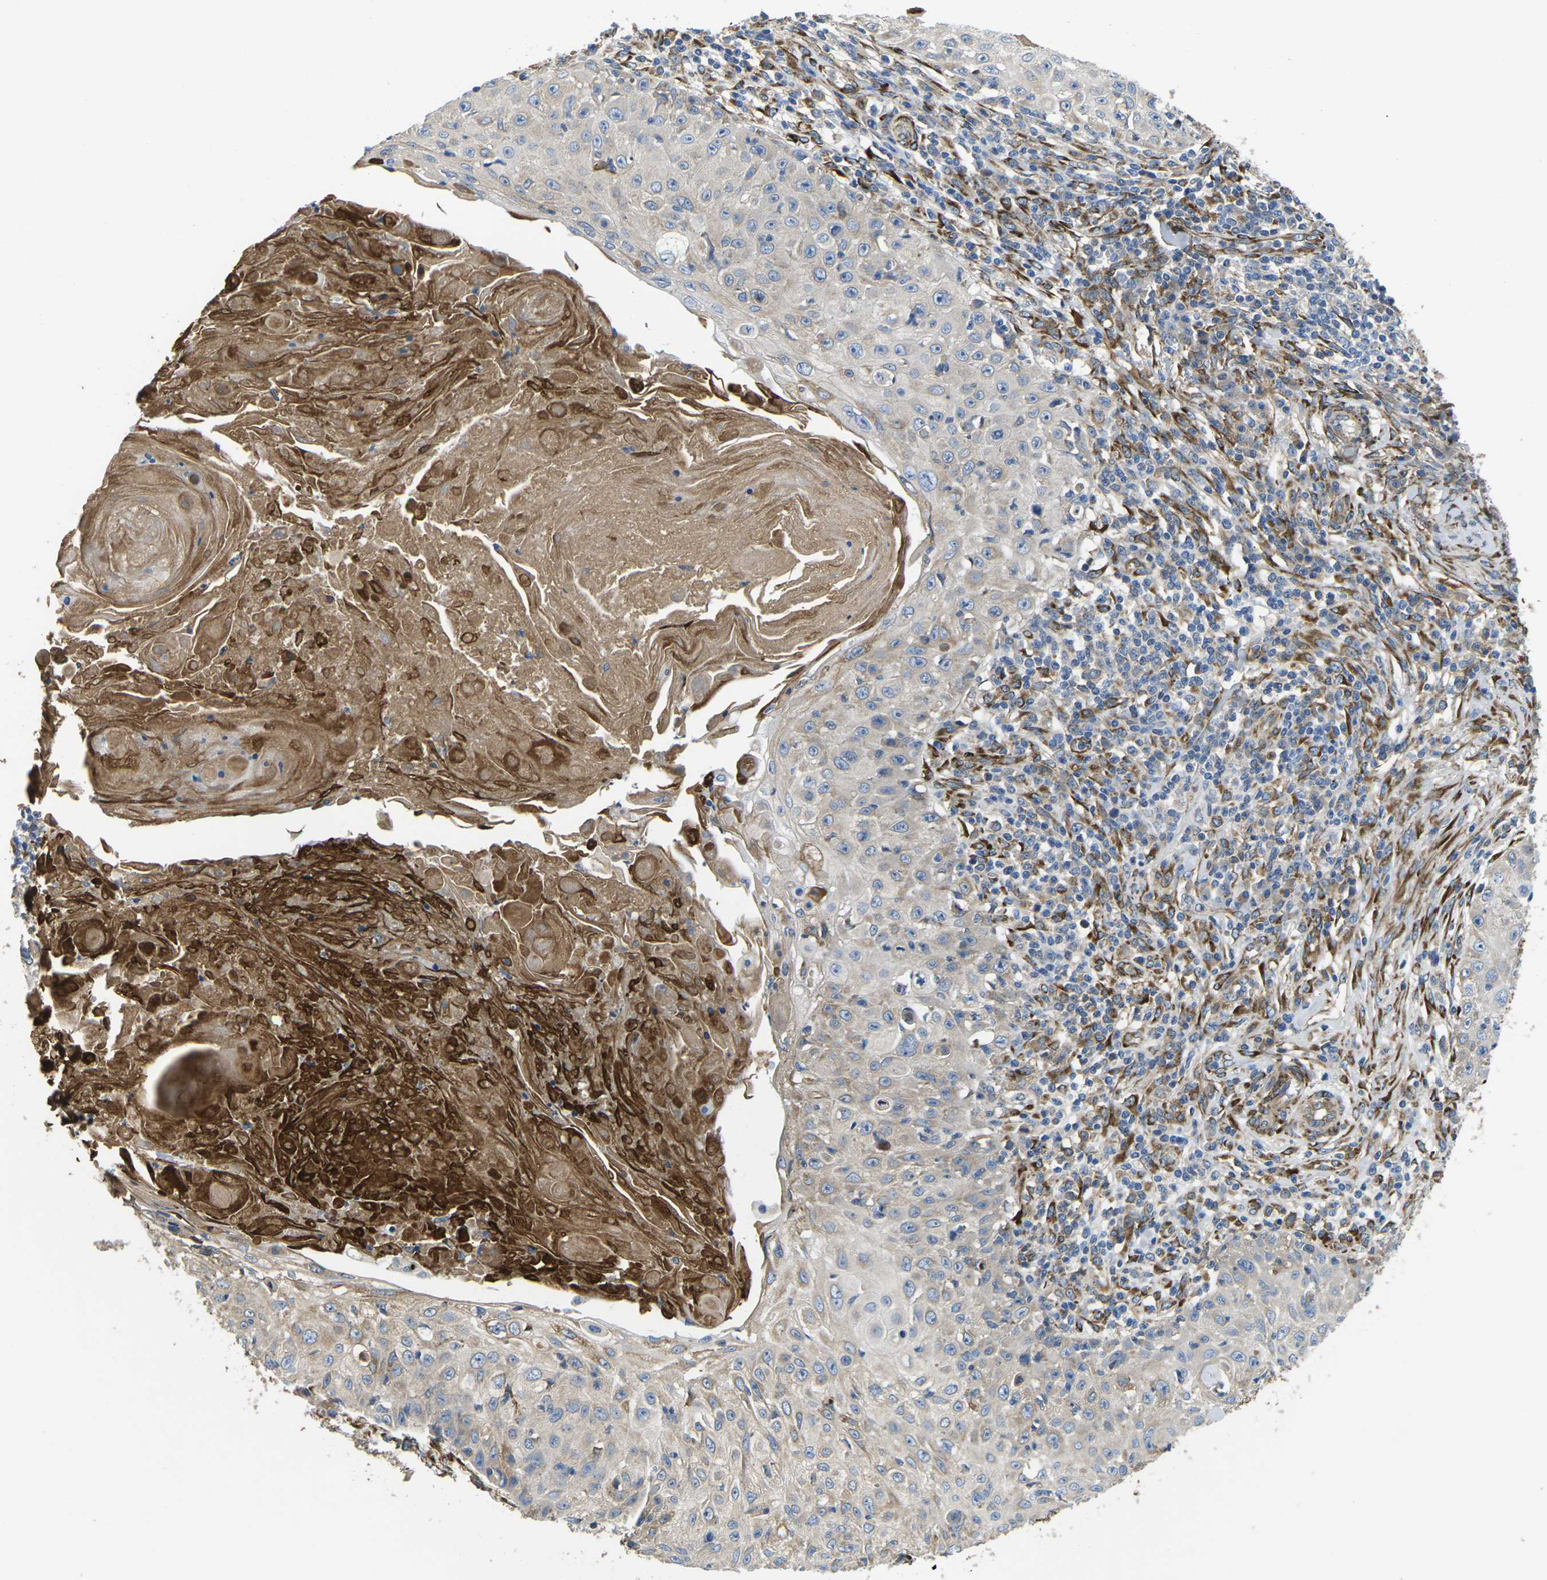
{"staining": {"intensity": "weak", "quantity": "<25%", "location": "cytoplasmic/membranous"}, "tissue": "skin cancer", "cell_type": "Tumor cells", "image_type": "cancer", "snomed": [{"axis": "morphology", "description": "Squamous cell carcinoma, NOS"}, {"axis": "topography", "description": "Skin"}], "caption": "IHC photomicrograph of skin cancer stained for a protein (brown), which exhibits no positivity in tumor cells.", "gene": "PDZD8", "patient": {"sex": "male", "age": 86}}